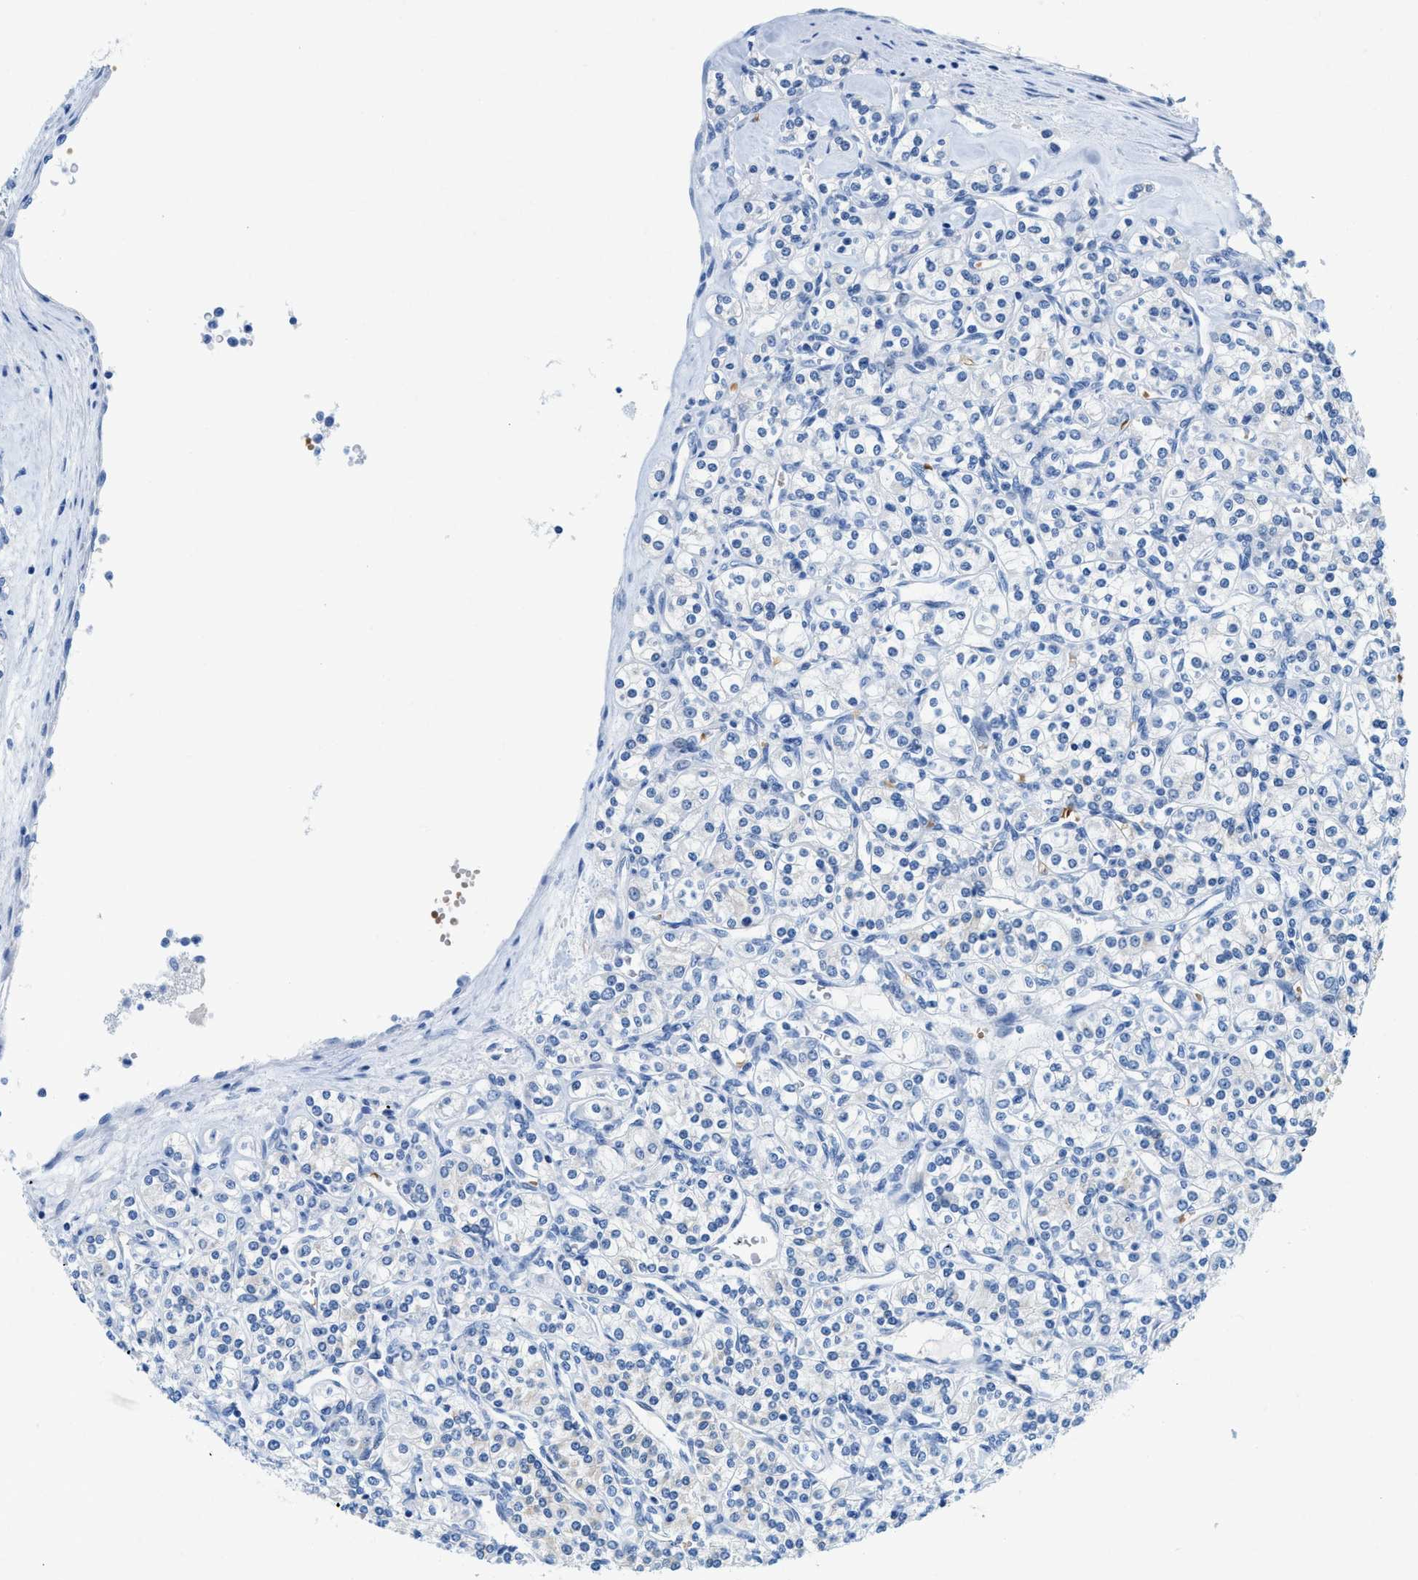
{"staining": {"intensity": "negative", "quantity": "none", "location": "none"}, "tissue": "renal cancer", "cell_type": "Tumor cells", "image_type": "cancer", "snomed": [{"axis": "morphology", "description": "Adenocarcinoma, NOS"}, {"axis": "topography", "description": "Kidney"}], "caption": "The immunohistochemistry photomicrograph has no significant expression in tumor cells of renal cancer (adenocarcinoma) tissue.", "gene": "BPGM", "patient": {"sex": "male", "age": 77}}